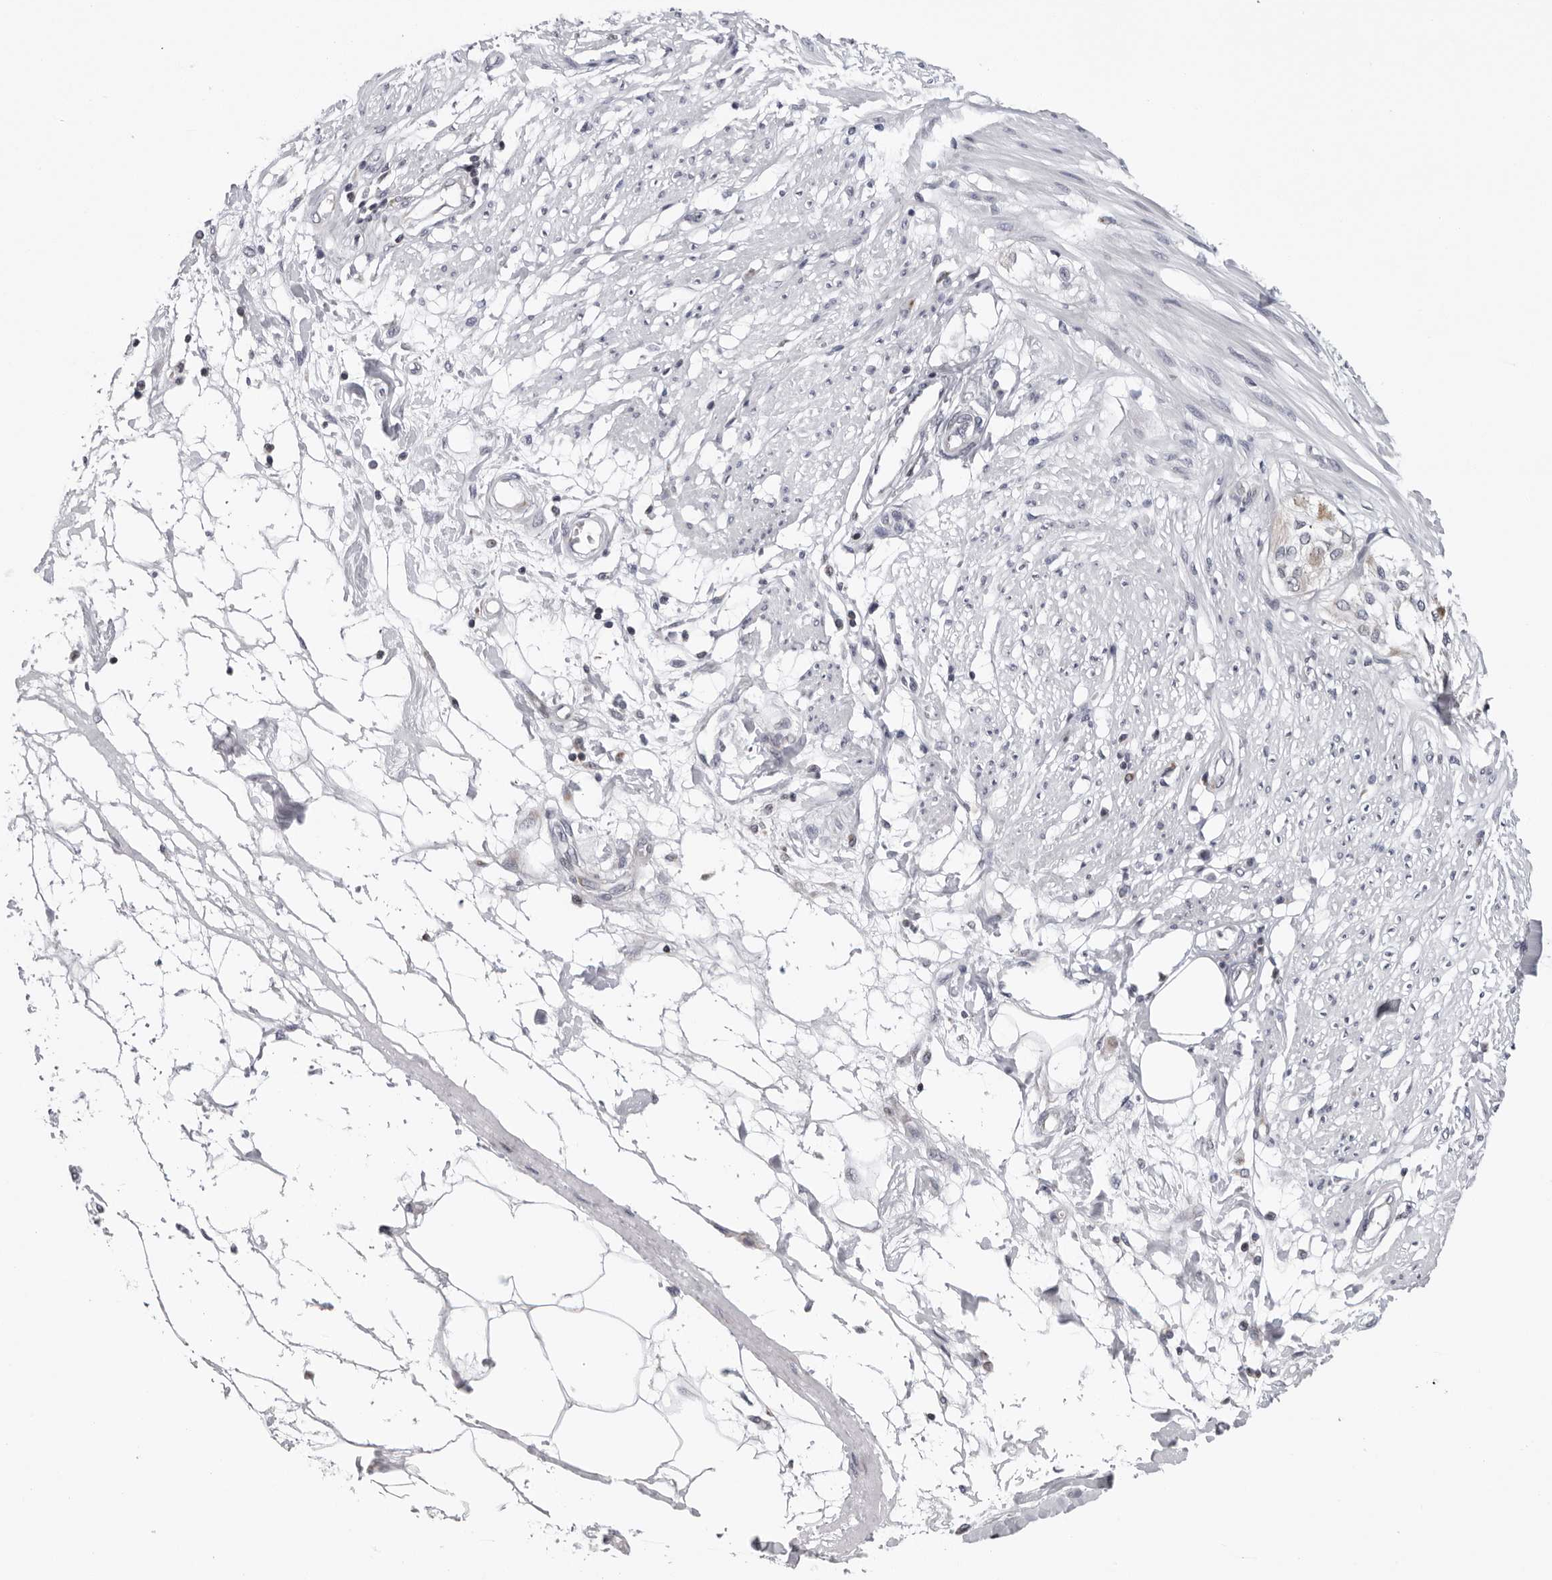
{"staining": {"intensity": "negative", "quantity": "none", "location": "none"}, "tissue": "smooth muscle", "cell_type": "Smooth muscle cells", "image_type": "normal", "snomed": [{"axis": "morphology", "description": "Normal tissue, NOS"}, {"axis": "morphology", "description": "Adenocarcinoma, NOS"}, {"axis": "topography", "description": "Smooth muscle"}, {"axis": "topography", "description": "Colon"}], "caption": "This is an immunohistochemistry (IHC) histopathology image of normal smooth muscle. There is no staining in smooth muscle cells.", "gene": "CPT2", "patient": {"sex": "male", "age": 14}}